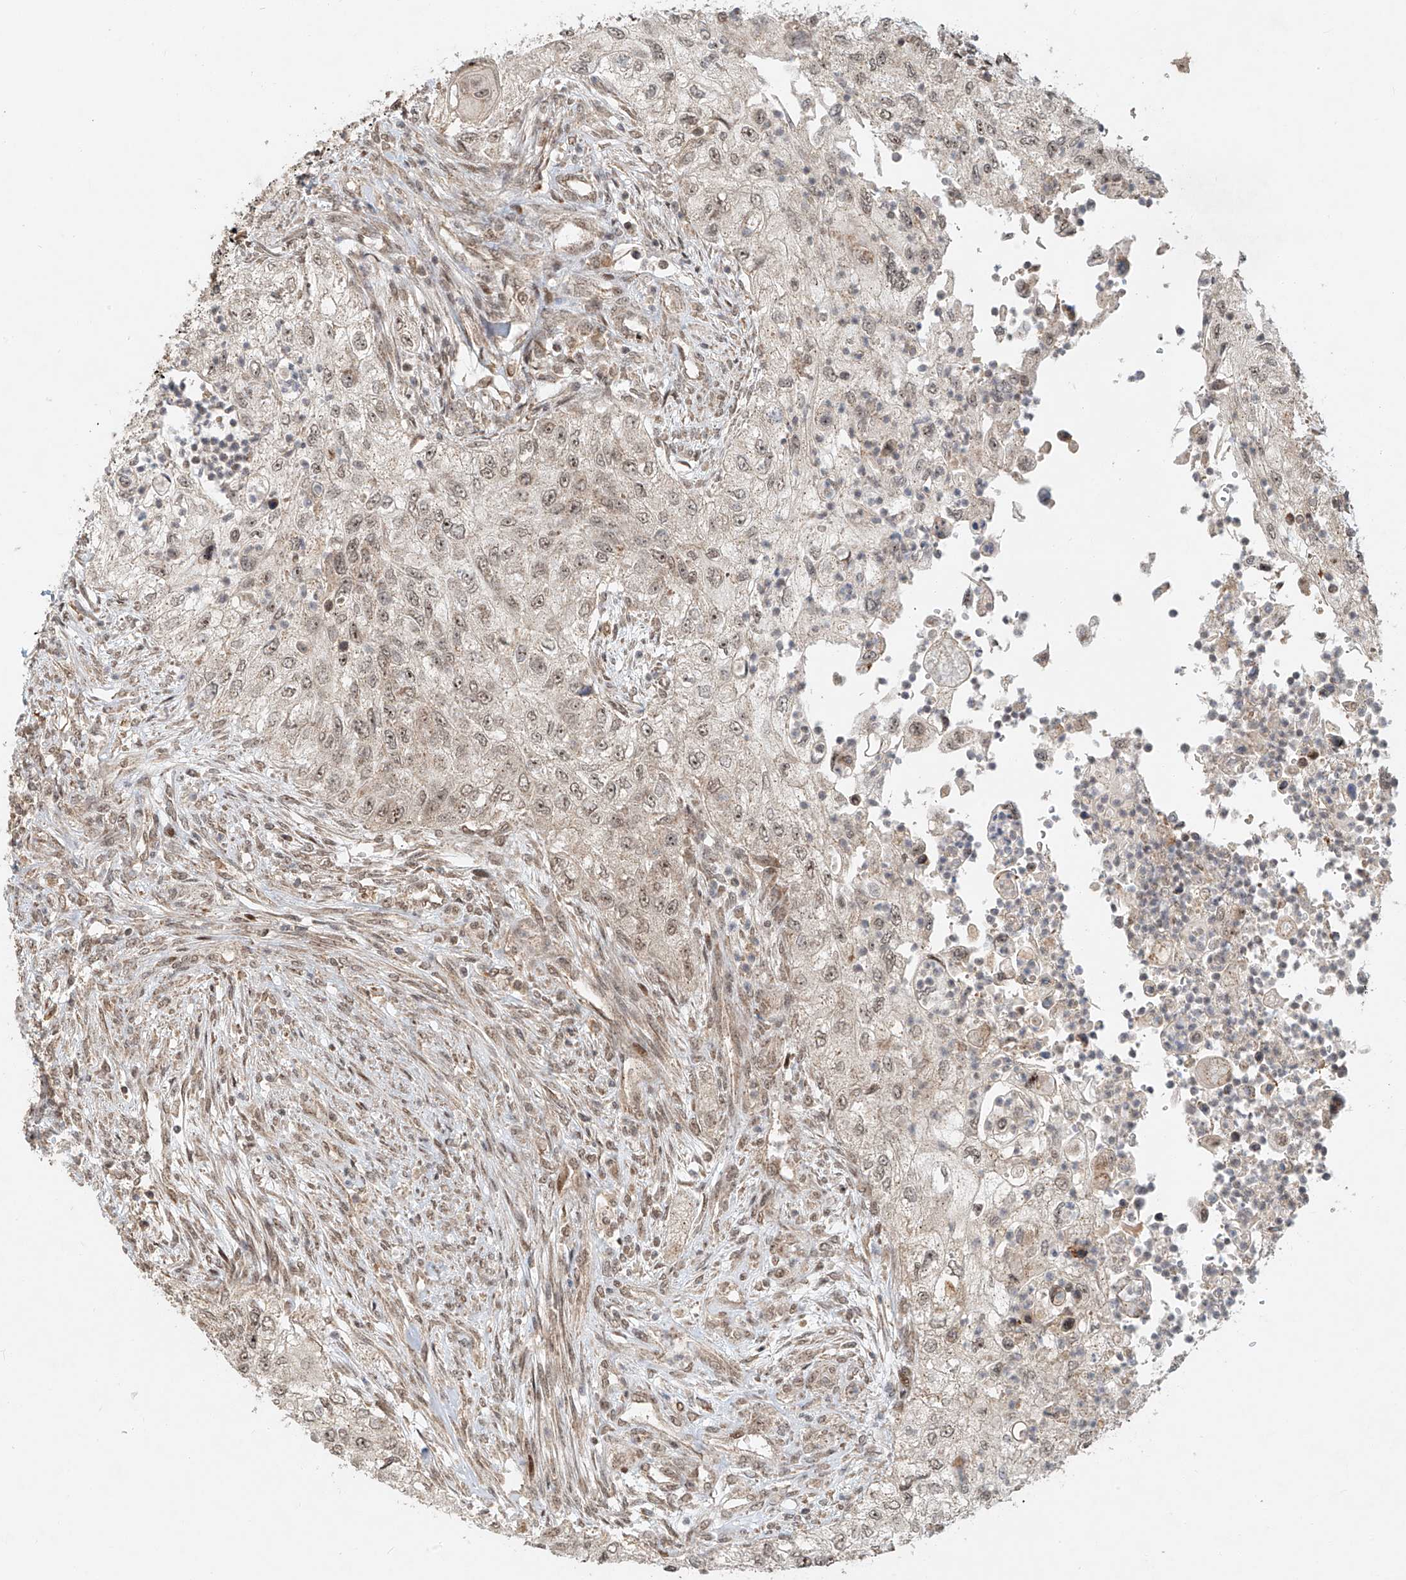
{"staining": {"intensity": "weak", "quantity": "25%-75%", "location": "nuclear"}, "tissue": "urothelial cancer", "cell_type": "Tumor cells", "image_type": "cancer", "snomed": [{"axis": "morphology", "description": "Urothelial carcinoma, High grade"}, {"axis": "topography", "description": "Urinary bladder"}], "caption": "An immunohistochemistry photomicrograph of neoplastic tissue is shown. Protein staining in brown highlights weak nuclear positivity in high-grade urothelial carcinoma within tumor cells.", "gene": "SYTL3", "patient": {"sex": "female", "age": 60}}